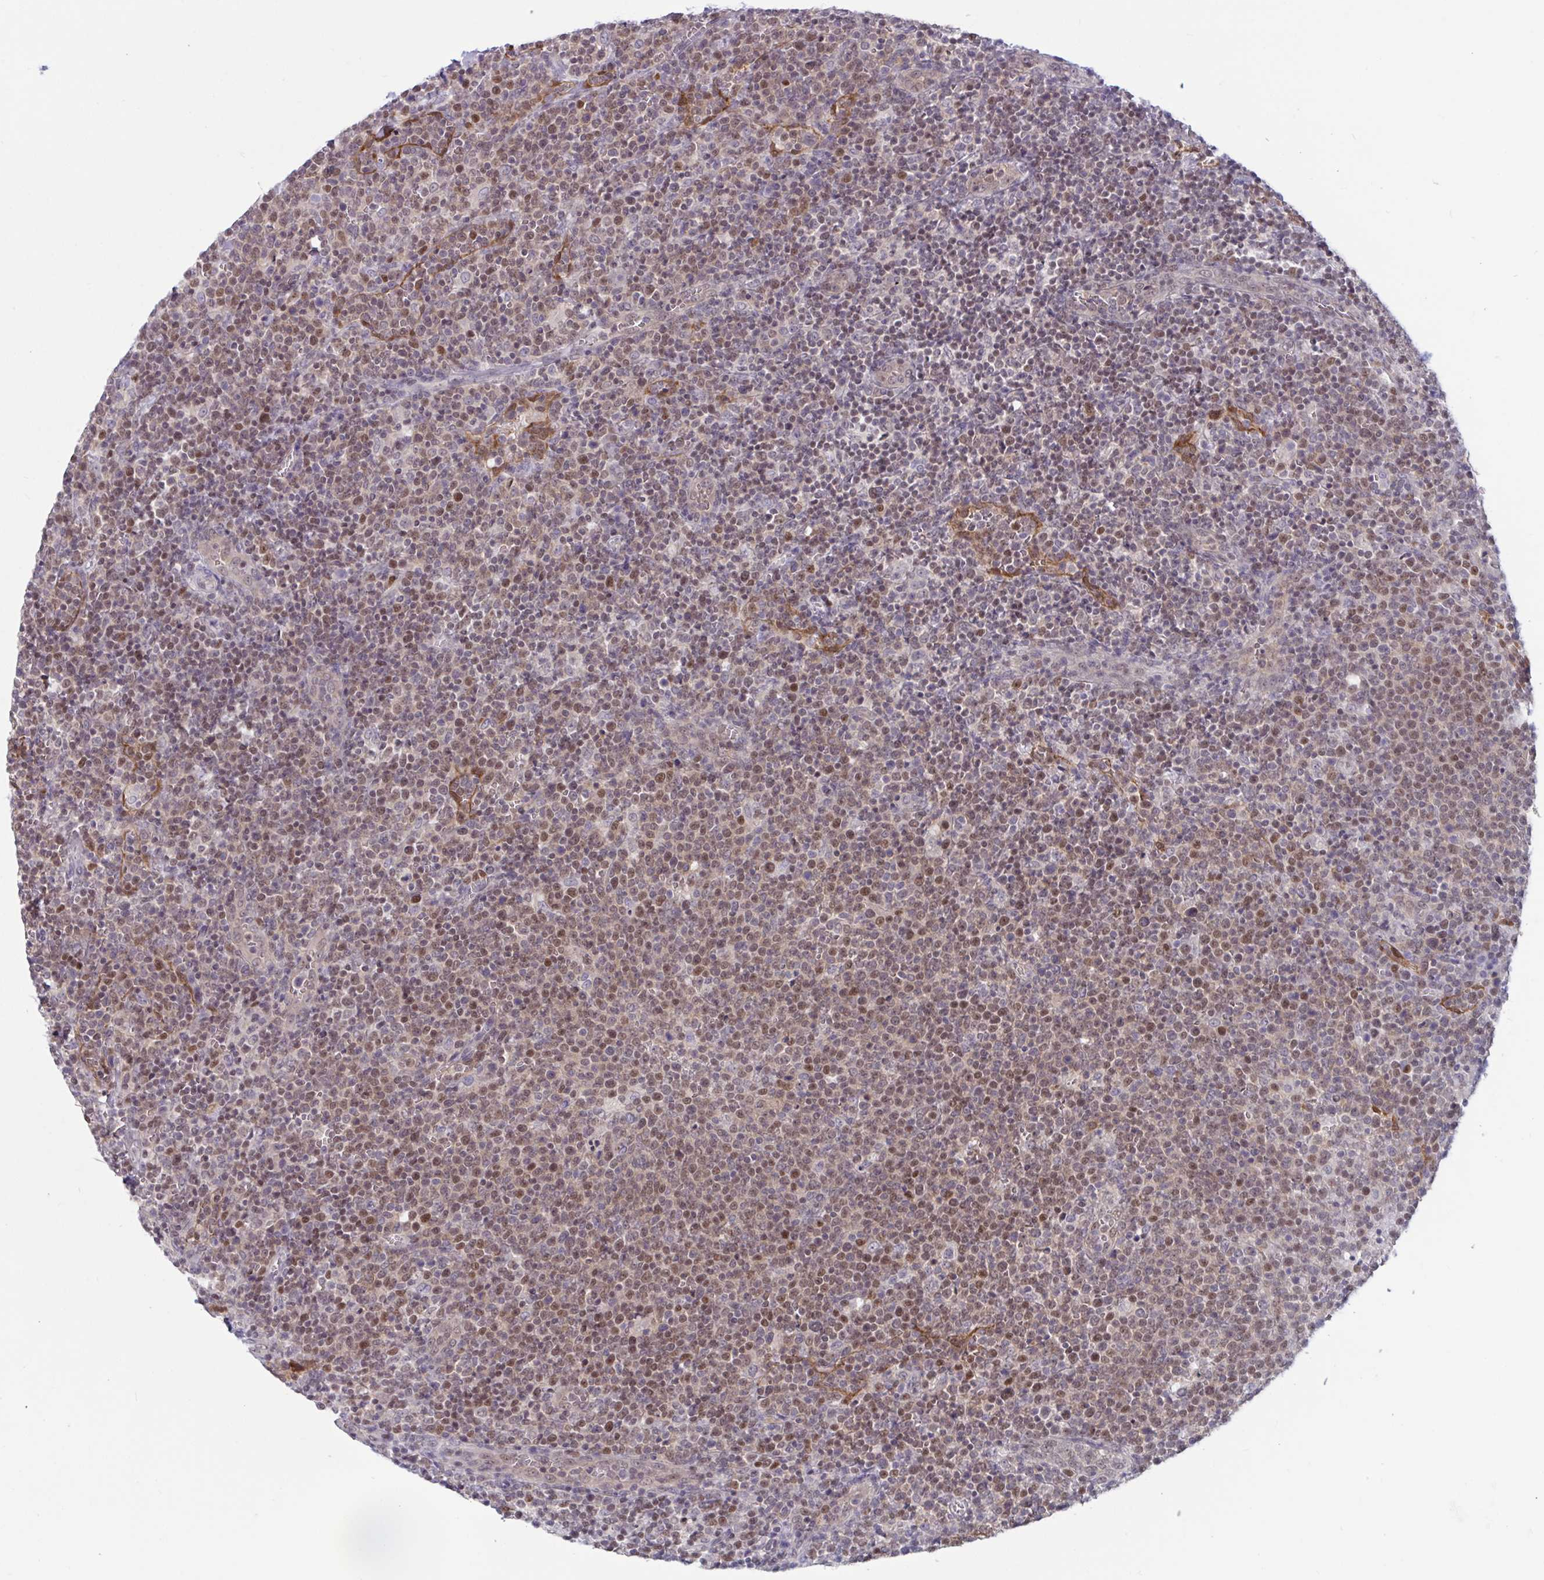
{"staining": {"intensity": "moderate", "quantity": ">75%", "location": "nuclear"}, "tissue": "lymphoma", "cell_type": "Tumor cells", "image_type": "cancer", "snomed": [{"axis": "morphology", "description": "Malignant lymphoma, non-Hodgkin's type, High grade"}, {"axis": "topography", "description": "Lymph node"}], "caption": "Immunohistochemistry (IHC) of human lymphoma demonstrates medium levels of moderate nuclear staining in approximately >75% of tumor cells.", "gene": "TSN", "patient": {"sex": "male", "age": 61}}